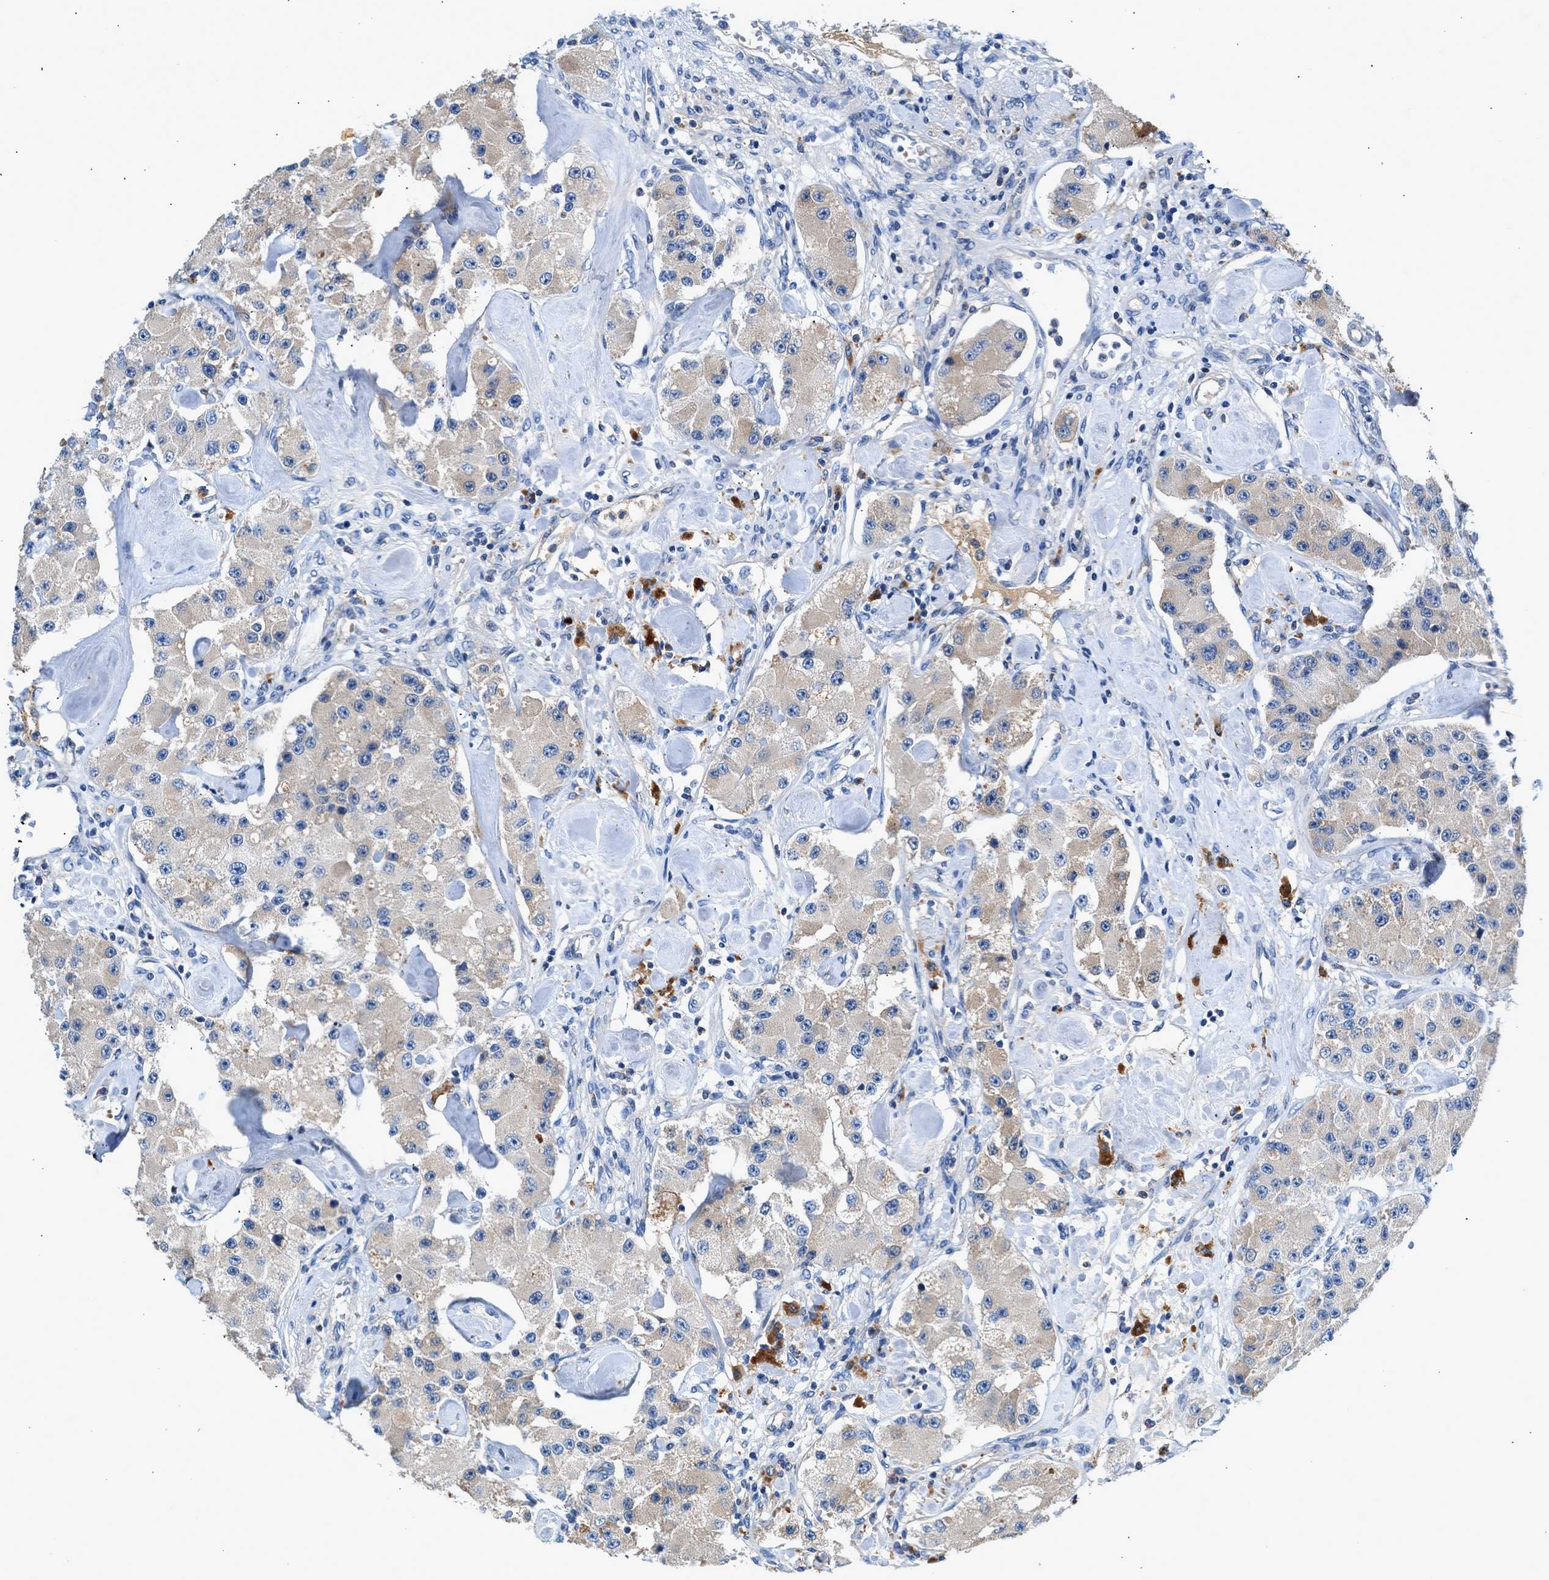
{"staining": {"intensity": "weak", "quantity": "<25%", "location": "cytoplasmic/membranous"}, "tissue": "carcinoid", "cell_type": "Tumor cells", "image_type": "cancer", "snomed": [{"axis": "morphology", "description": "Carcinoid, malignant, NOS"}, {"axis": "topography", "description": "Pancreas"}], "caption": "Histopathology image shows no significant protein staining in tumor cells of malignant carcinoid.", "gene": "RWDD2B", "patient": {"sex": "male", "age": 41}}